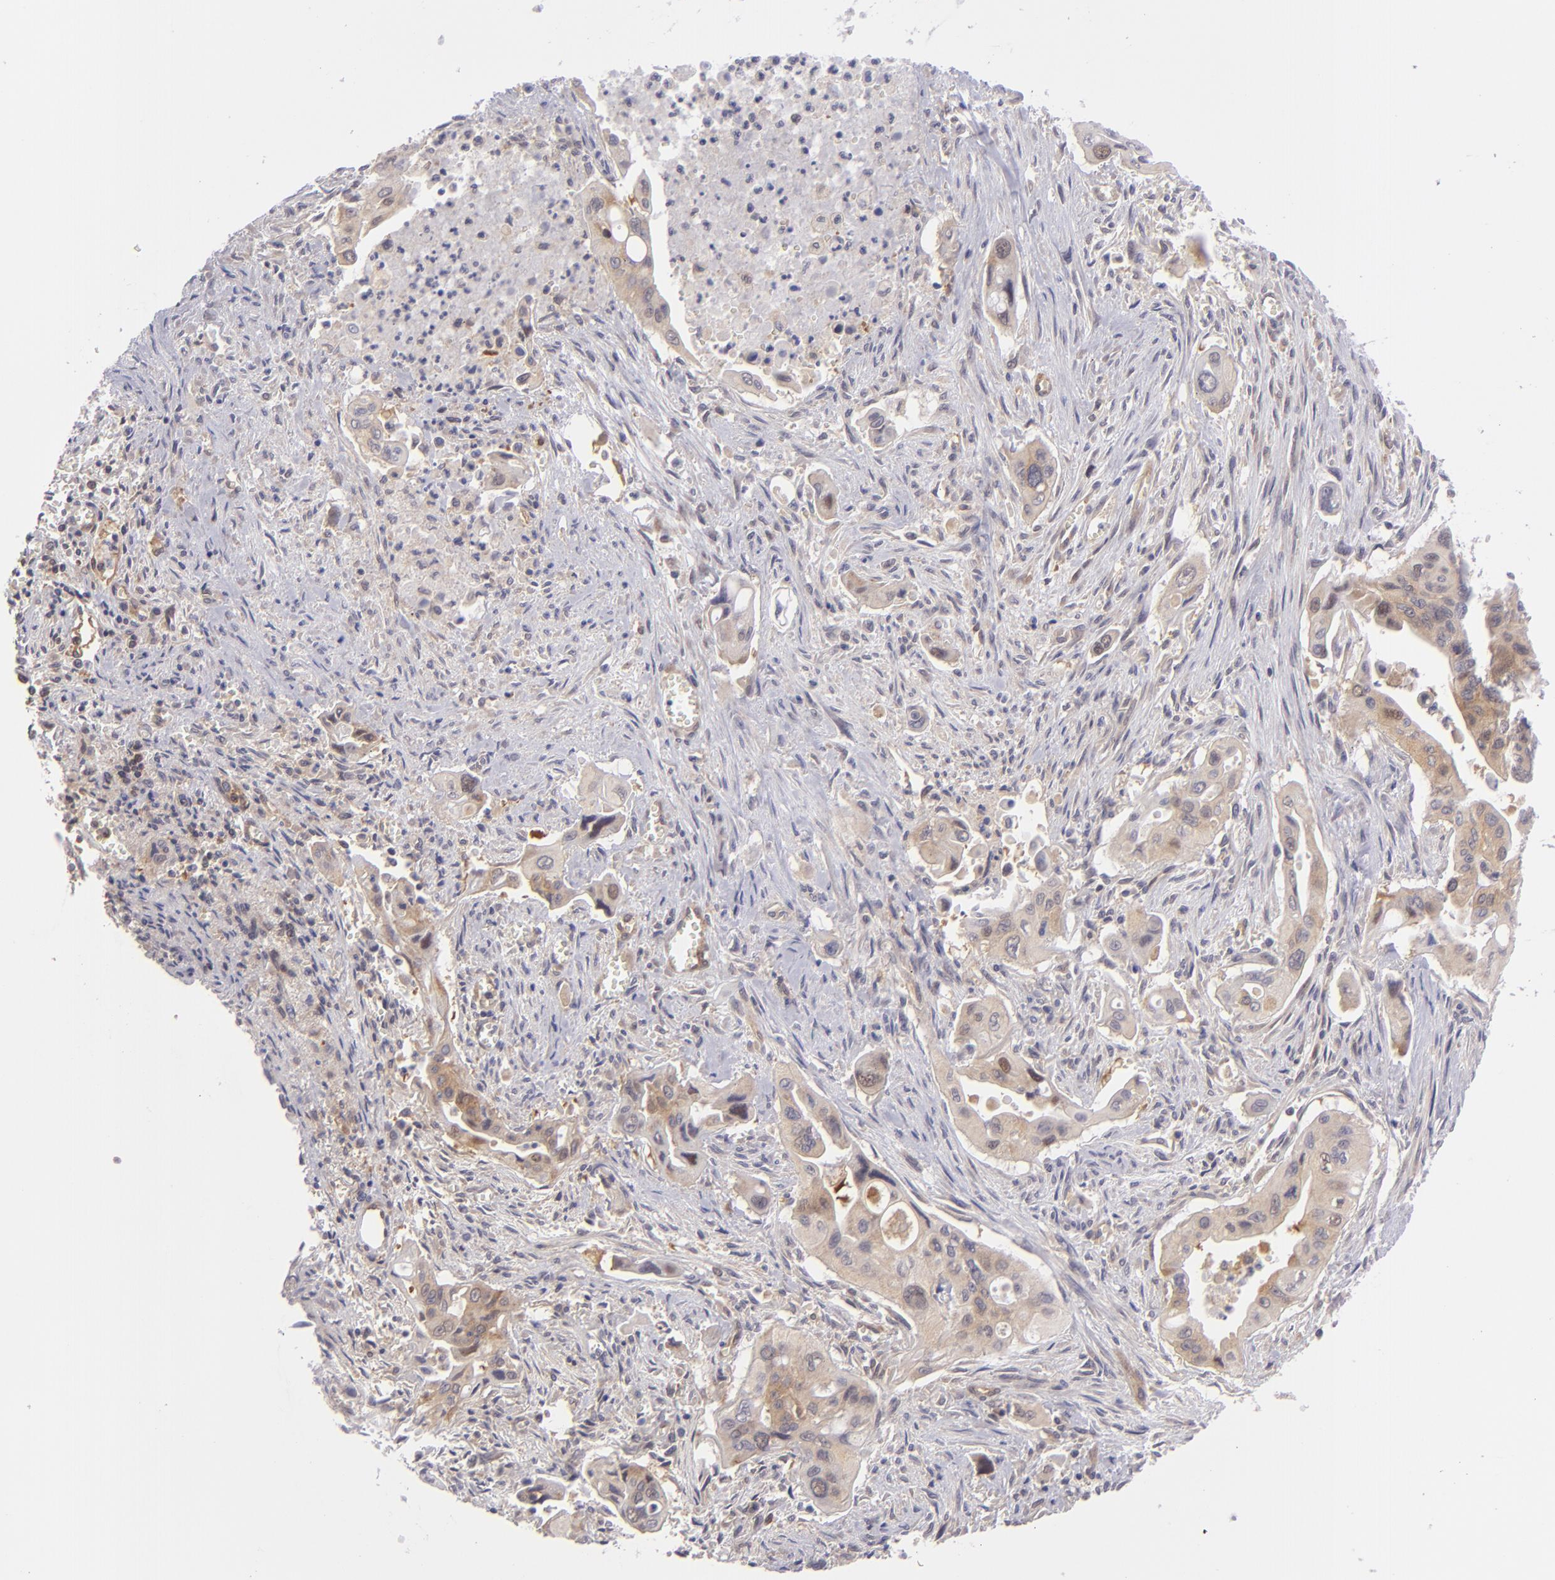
{"staining": {"intensity": "weak", "quantity": ">75%", "location": "cytoplasmic/membranous"}, "tissue": "pancreatic cancer", "cell_type": "Tumor cells", "image_type": "cancer", "snomed": [{"axis": "morphology", "description": "Adenocarcinoma, NOS"}, {"axis": "topography", "description": "Pancreas"}], "caption": "Immunohistochemical staining of pancreatic cancer (adenocarcinoma) reveals weak cytoplasmic/membranous protein staining in about >75% of tumor cells. The staining was performed using DAB, with brown indicating positive protein expression. Nuclei are stained blue with hematoxylin.", "gene": "PTPN13", "patient": {"sex": "male", "age": 77}}